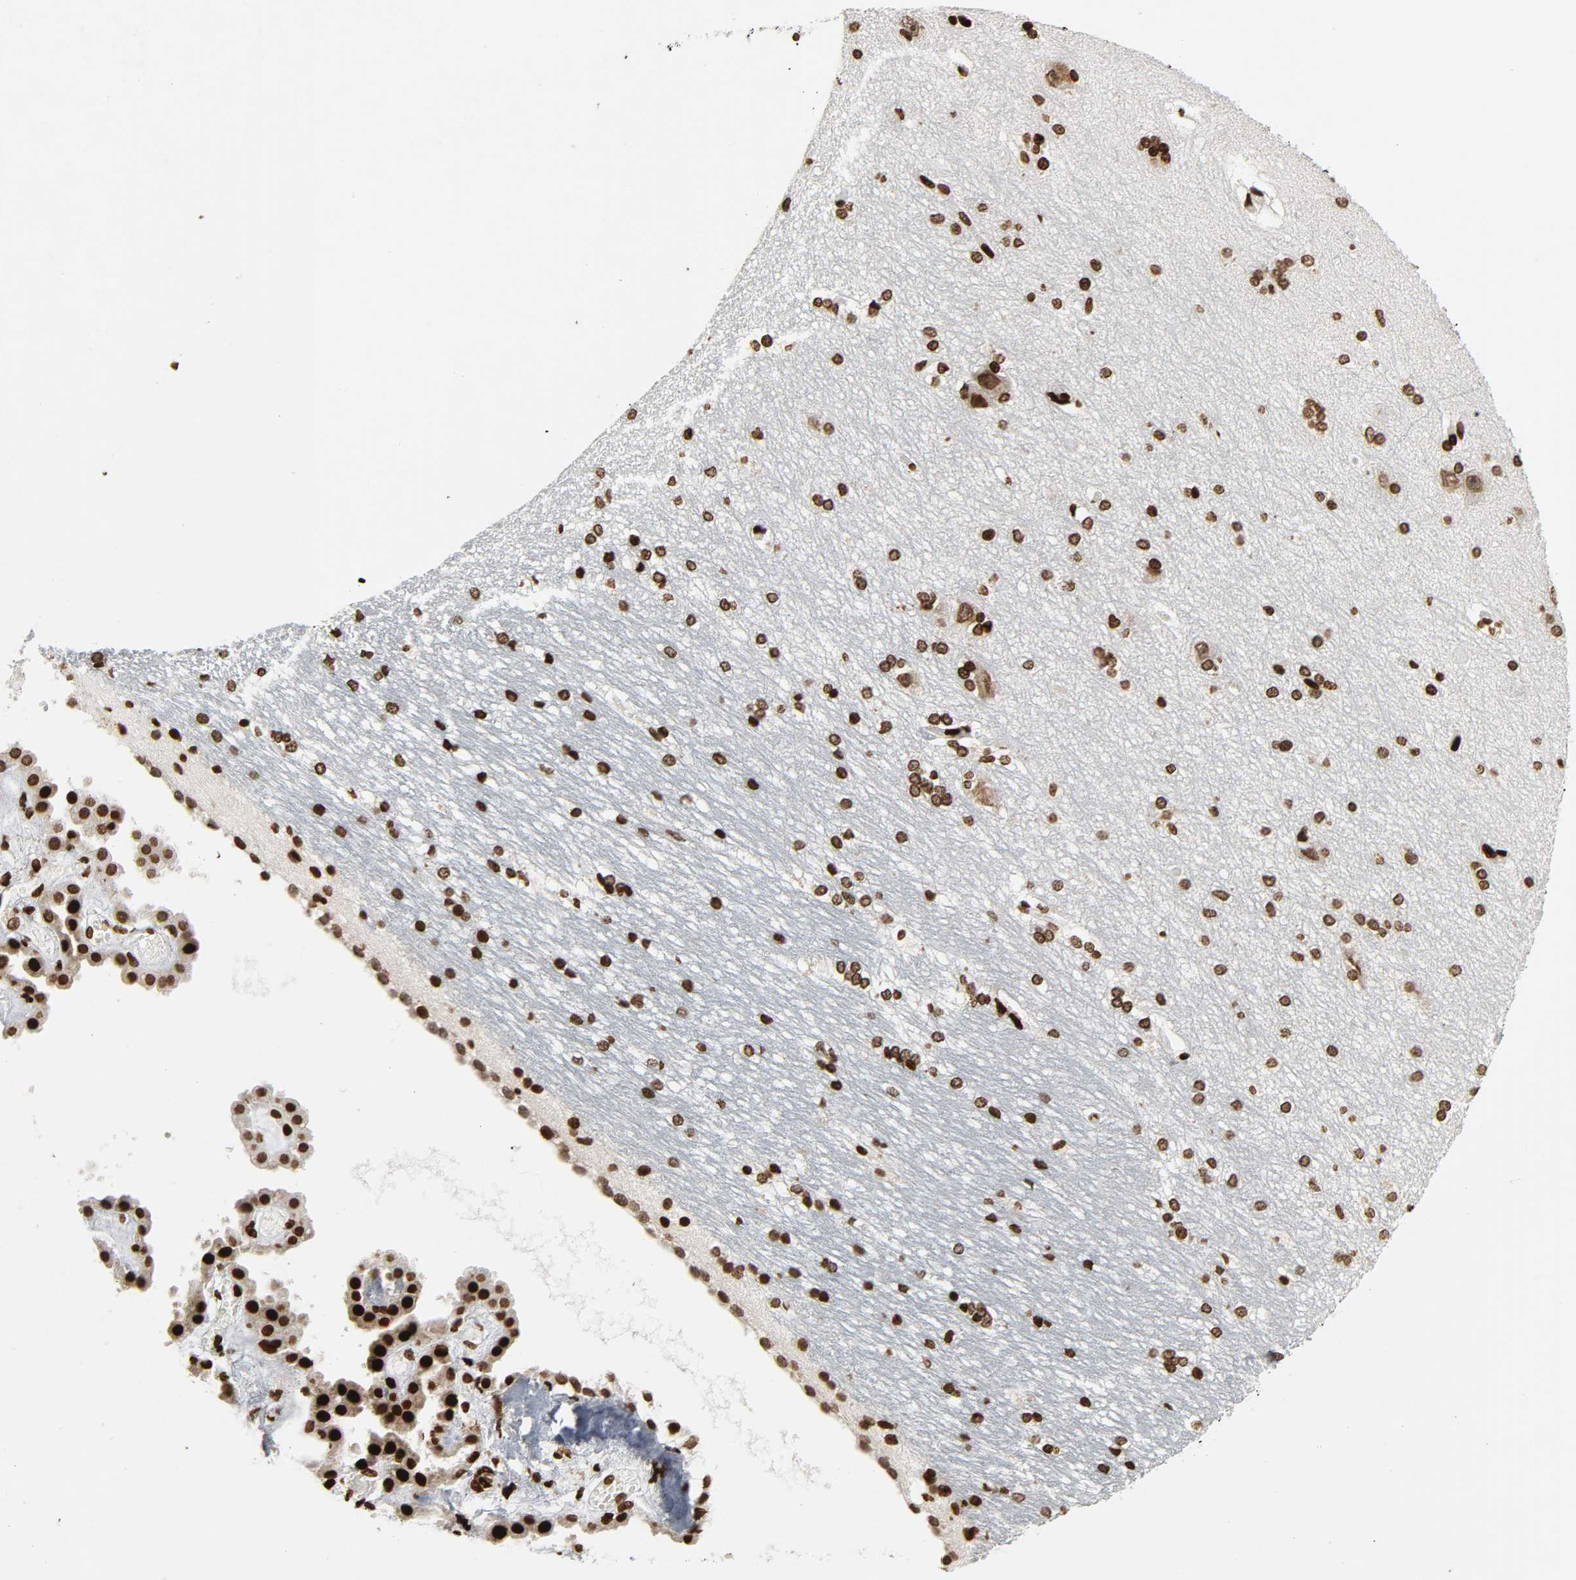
{"staining": {"intensity": "moderate", "quantity": ">75%", "location": "nuclear"}, "tissue": "hippocampus", "cell_type": "Glial cells", "image_type": "normal", "snomed": [{"axis": "morphology", "description": "Normal tissue, NOS"}, {"axis": "topography", "description": "Hippocampus"}], "caption": "IHC (DAB) staining of unremarkable hippocampus demonstrates moderate nuclear protein positivity in about >75% of glial cells.", "gene": "RXRA", "patient": {"sex": "female", "age": 19}}